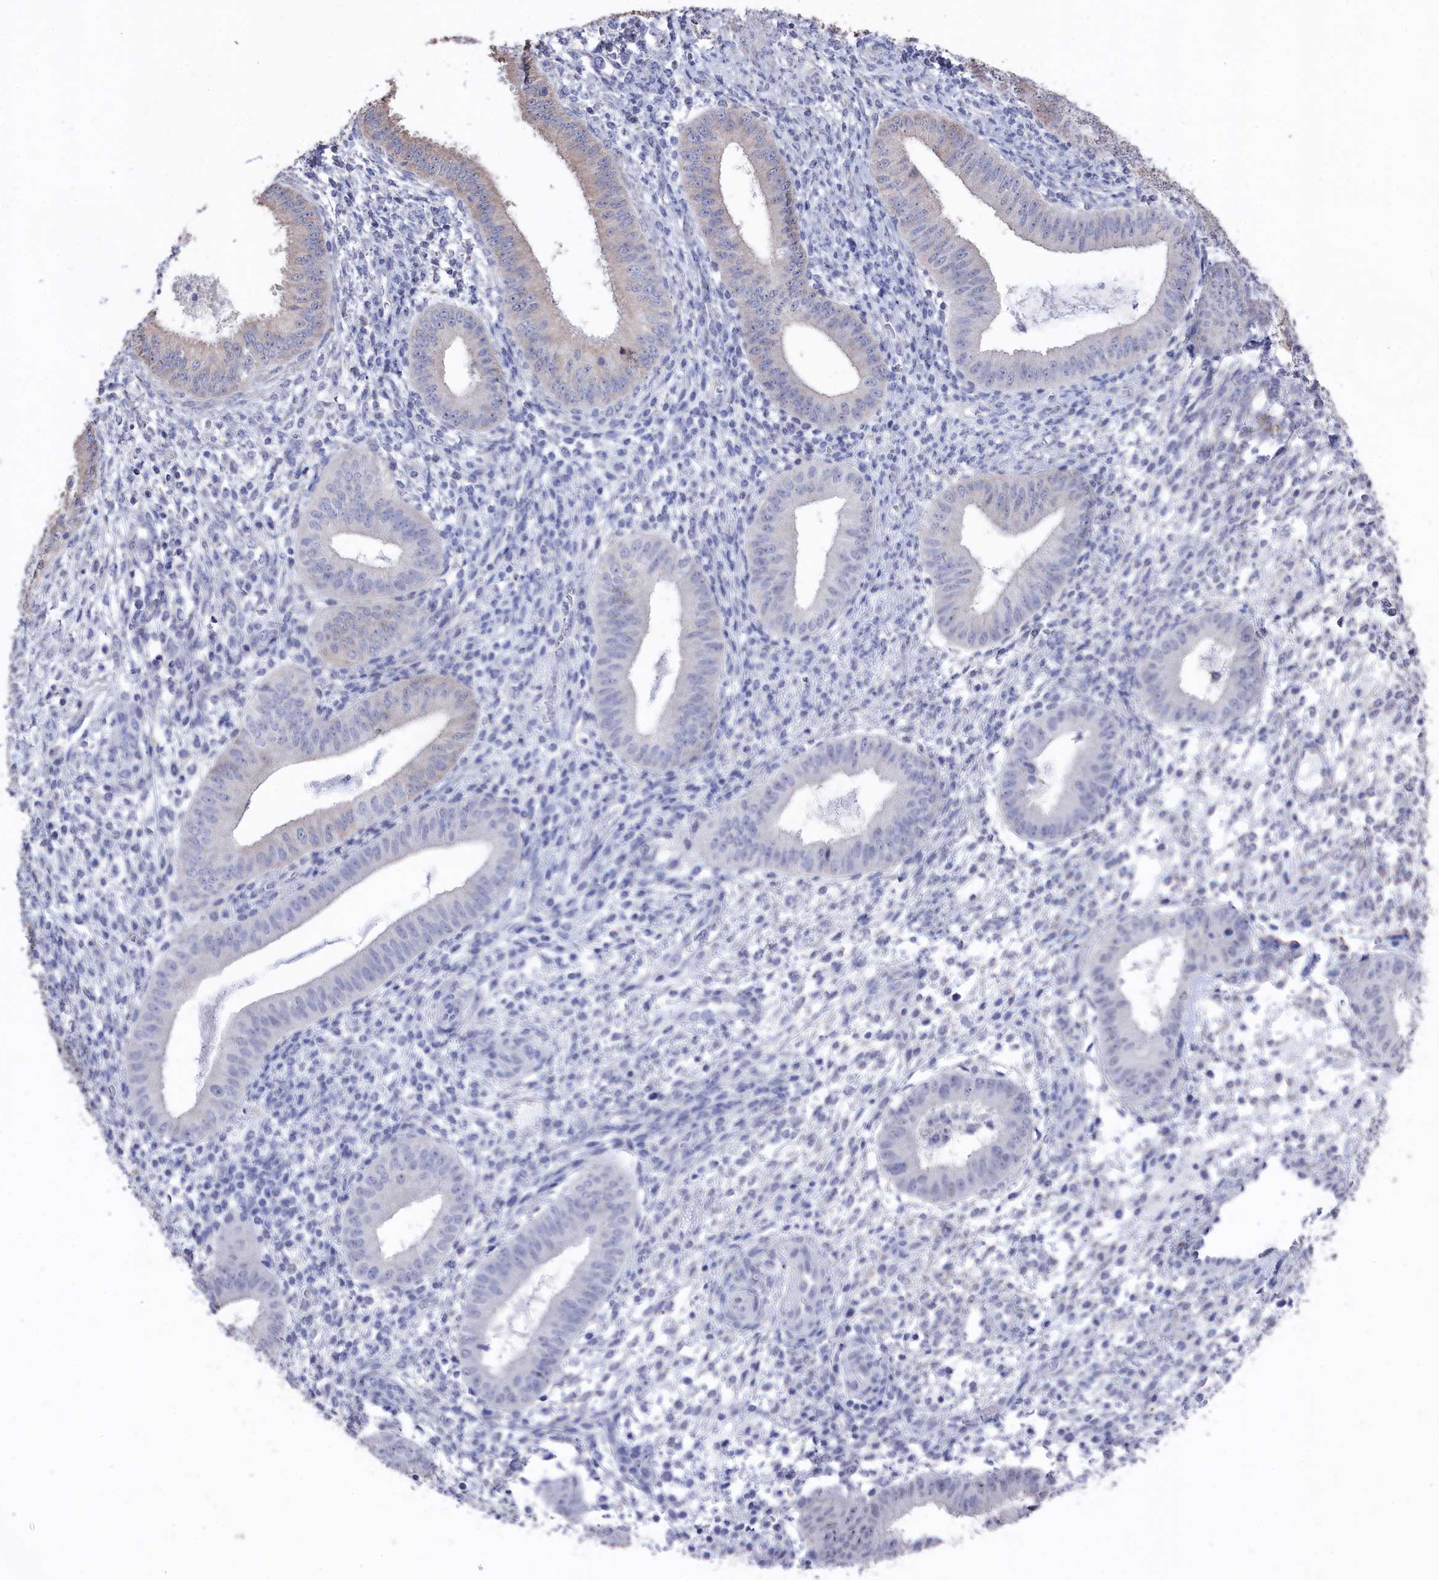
{"staining": {"intensity": "negative", "quantity": "none", "location": "none"}, "tissue": "endometrium", "cell_type": "Cells in endometrial stroma", "image_type": "normal", "snomed": [{"axis": "morphology", "description": "Normal tissue, NOS"}, {"axis": "topography", "description": "Endometrium"}], "caption": "Photomicrograph shows no significant protein expression in cells in endometrial stroma of normal endometrium.", "gene": "SEMG2", "patient": {"sex": "female", "age": 49}}